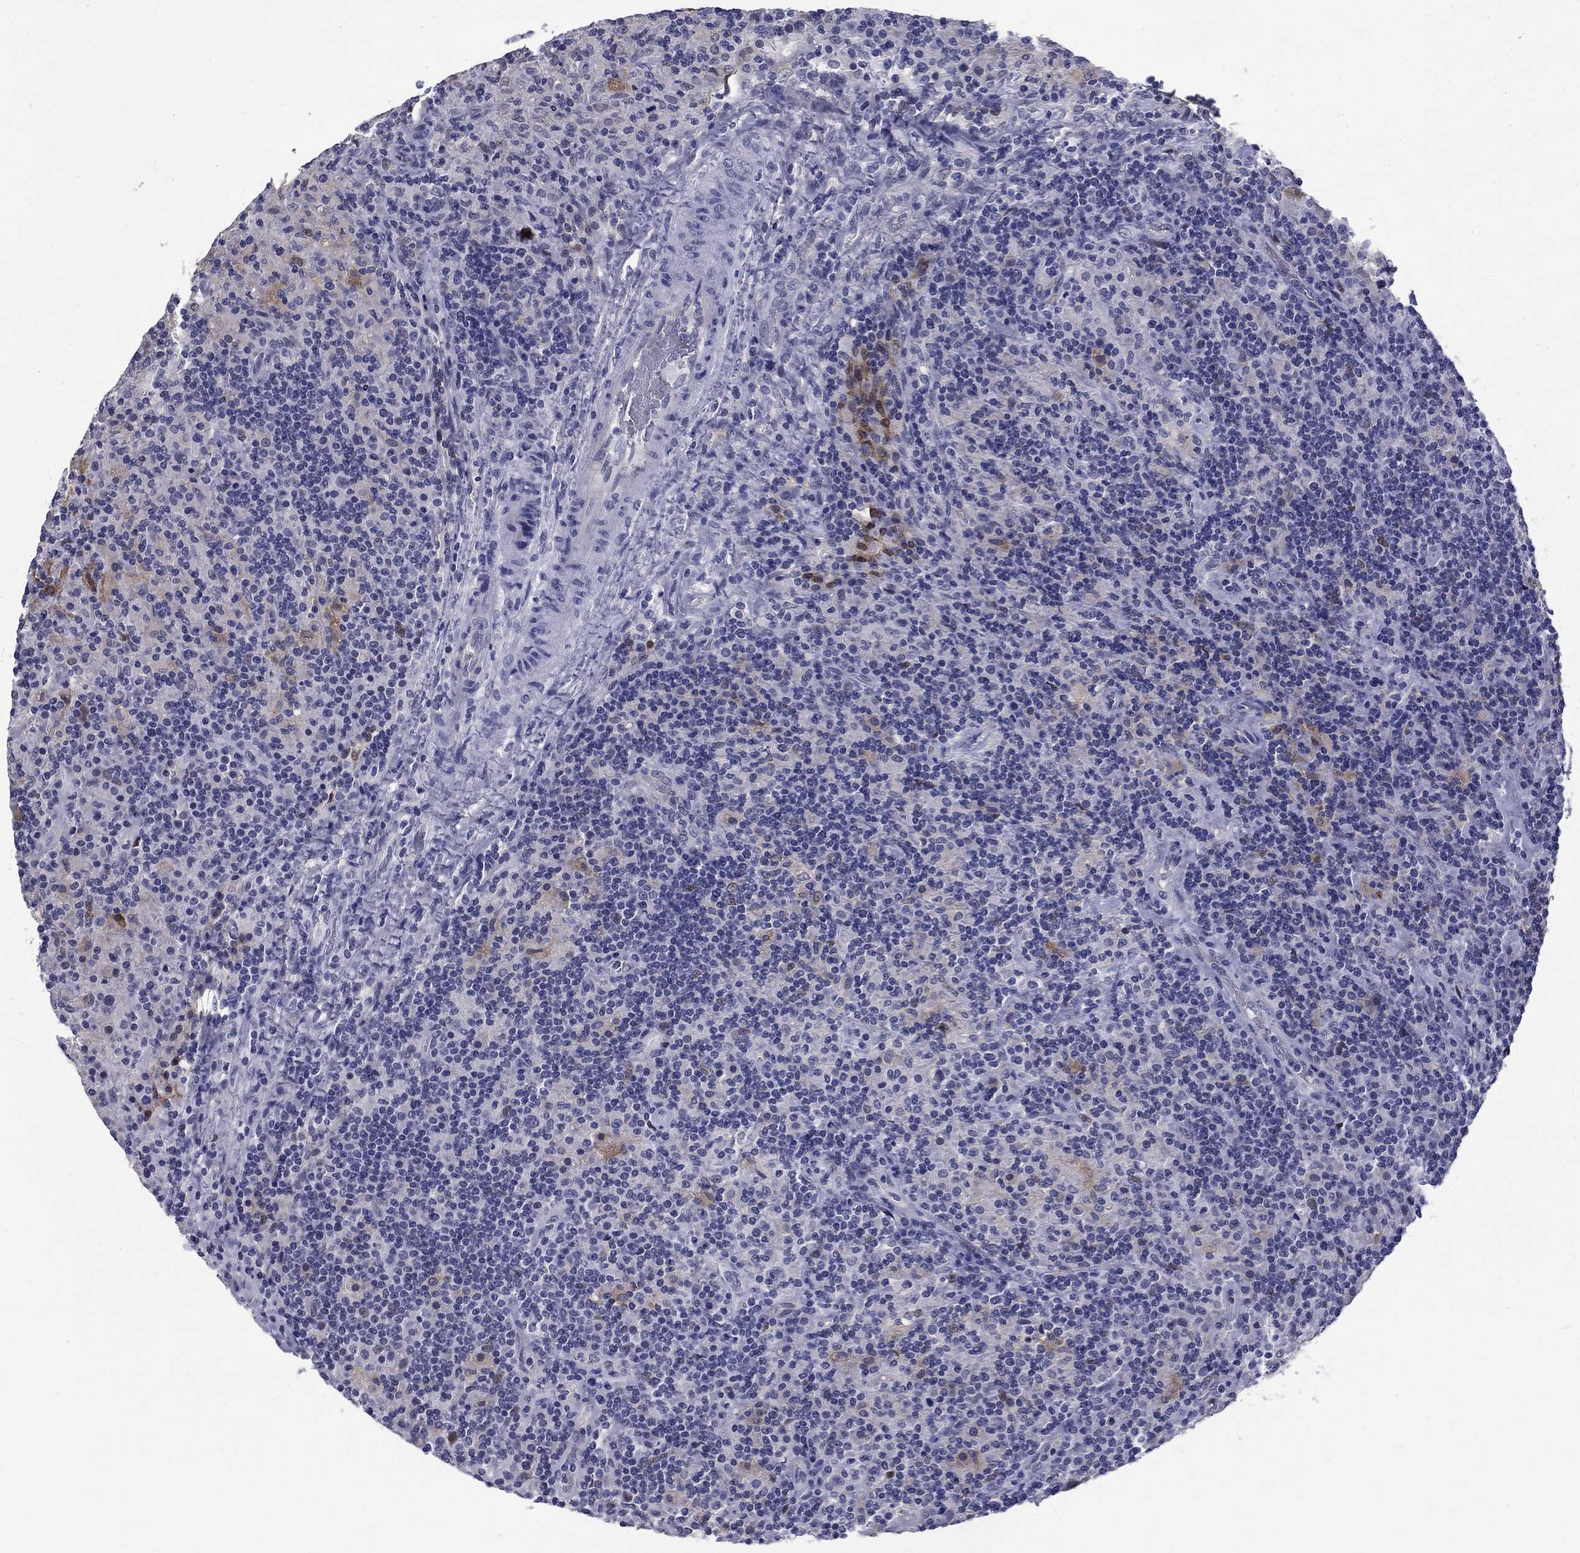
{"staining": {"intensity": "negative", "quantity": "none", "location": "none"}, "tissue": "lymphoma", "cell_type": "Tumor cells", "image_type": "cancer", "snomed": [{"axis": "morphology", "description": "Hodgkin's disease, NOS"}, {"axis": "topography", "description": "Lymph node"}], "caption": "There is no significant staining in tumor cells of lymphoma.", "gene": "BCL2L14", "patient": {"sex": "male", "age": 70}}